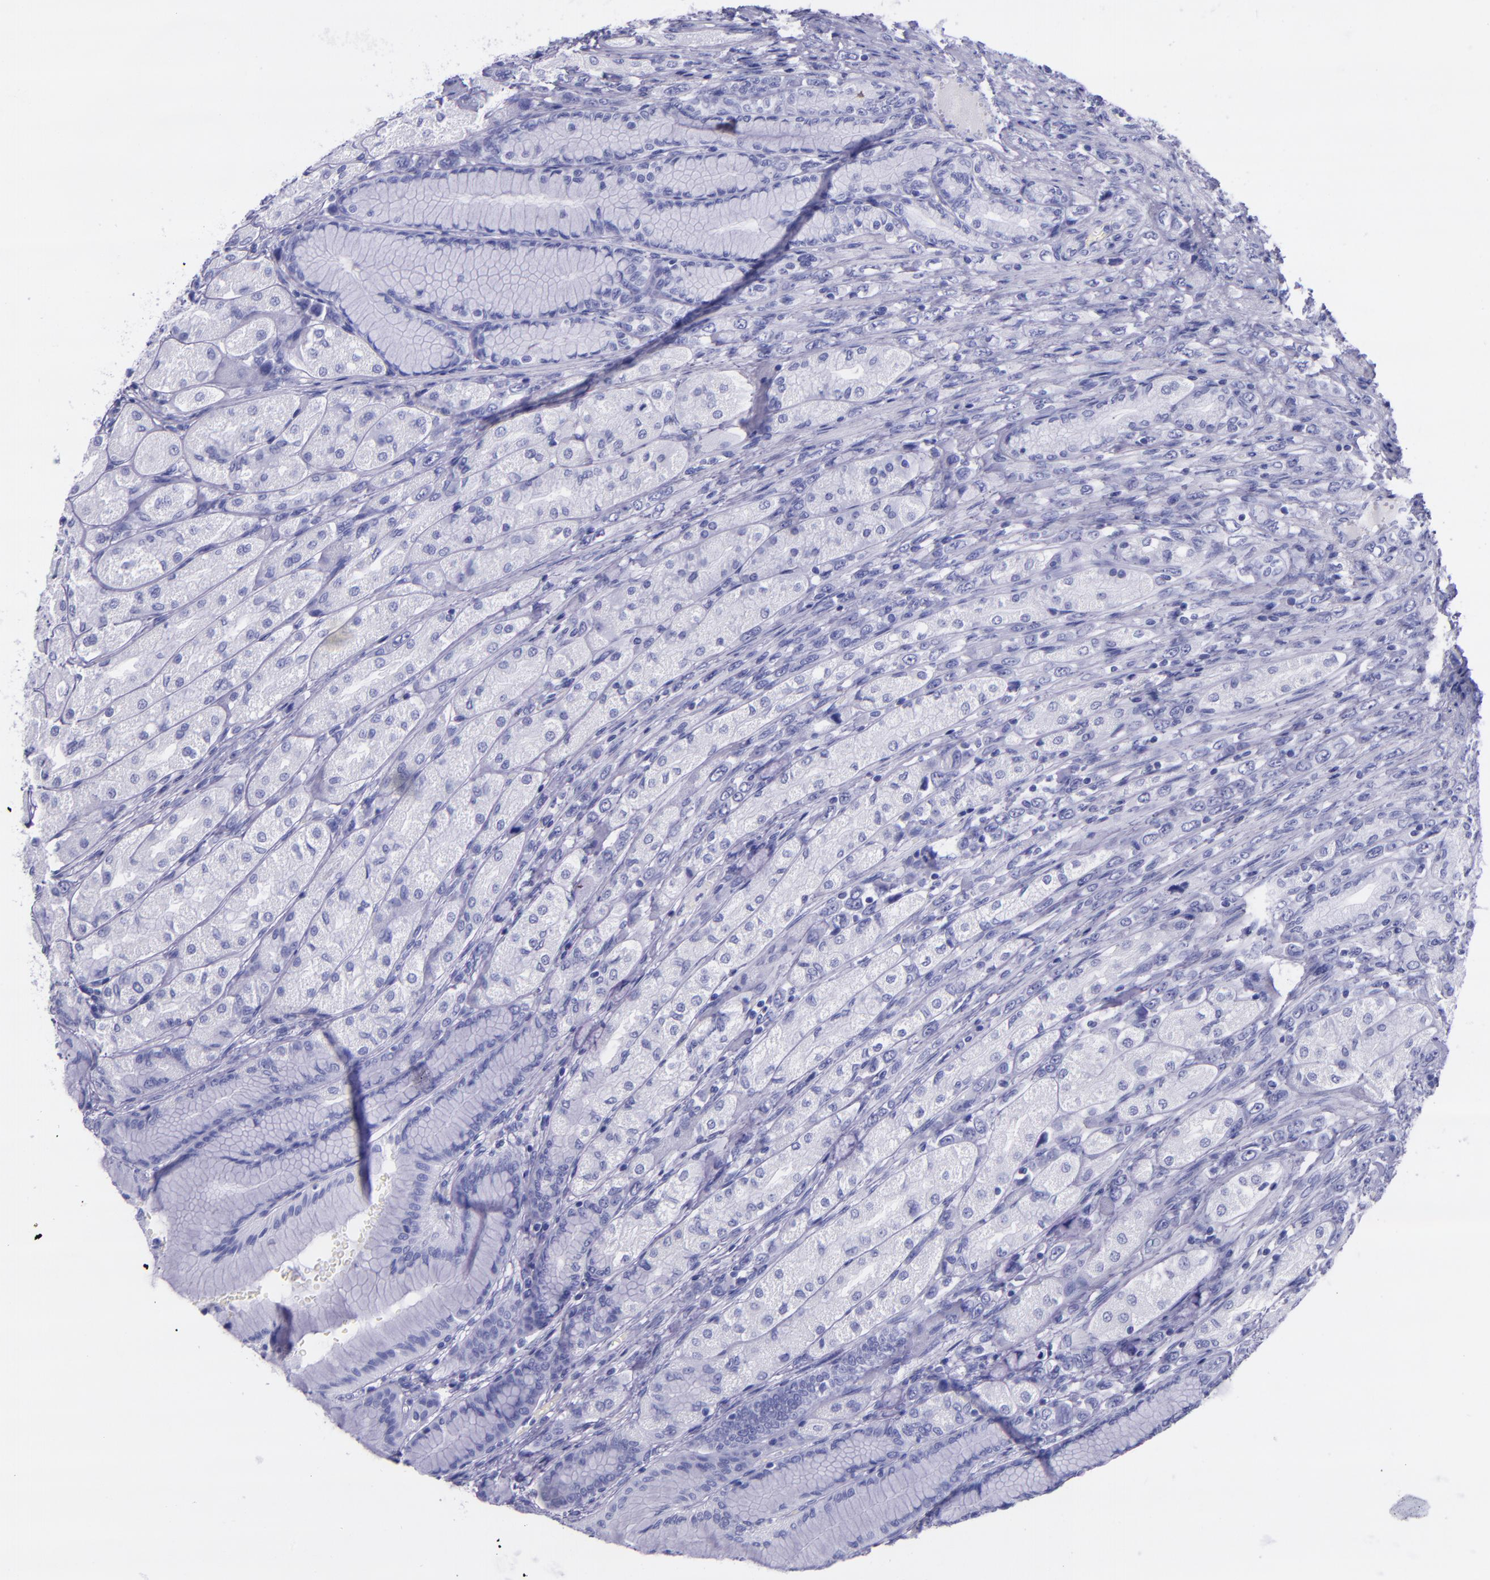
{"staining": {"intensity": "negative", "quantity": "none", "location": "none"}, "tissue": "stomach", "cell_type": "Glandular cells", "image_type": "normal", "snomed": [{"axis": "morphology", "description": "Normal tissue, NOS"}, {"axis": "morphology", "description": "Adenocarcinoma, NOS"}, {"axis": "topography", "description": "Stomach"}, {"axis": "topography", "description": "Stomach, lower"}], "caption": "Immunohistochemistry image of normal stomach: human stomach stained with DAB (3,3'-diaminobenzidine) displays no significant protein positivity in glandular cells. Brightfield microscopy of IHC stained with DAB (brown) and hematoxylin (blue), captured at high magnification.", "gene": "MBP", "patient": {"sex": "female", "age": 65}}